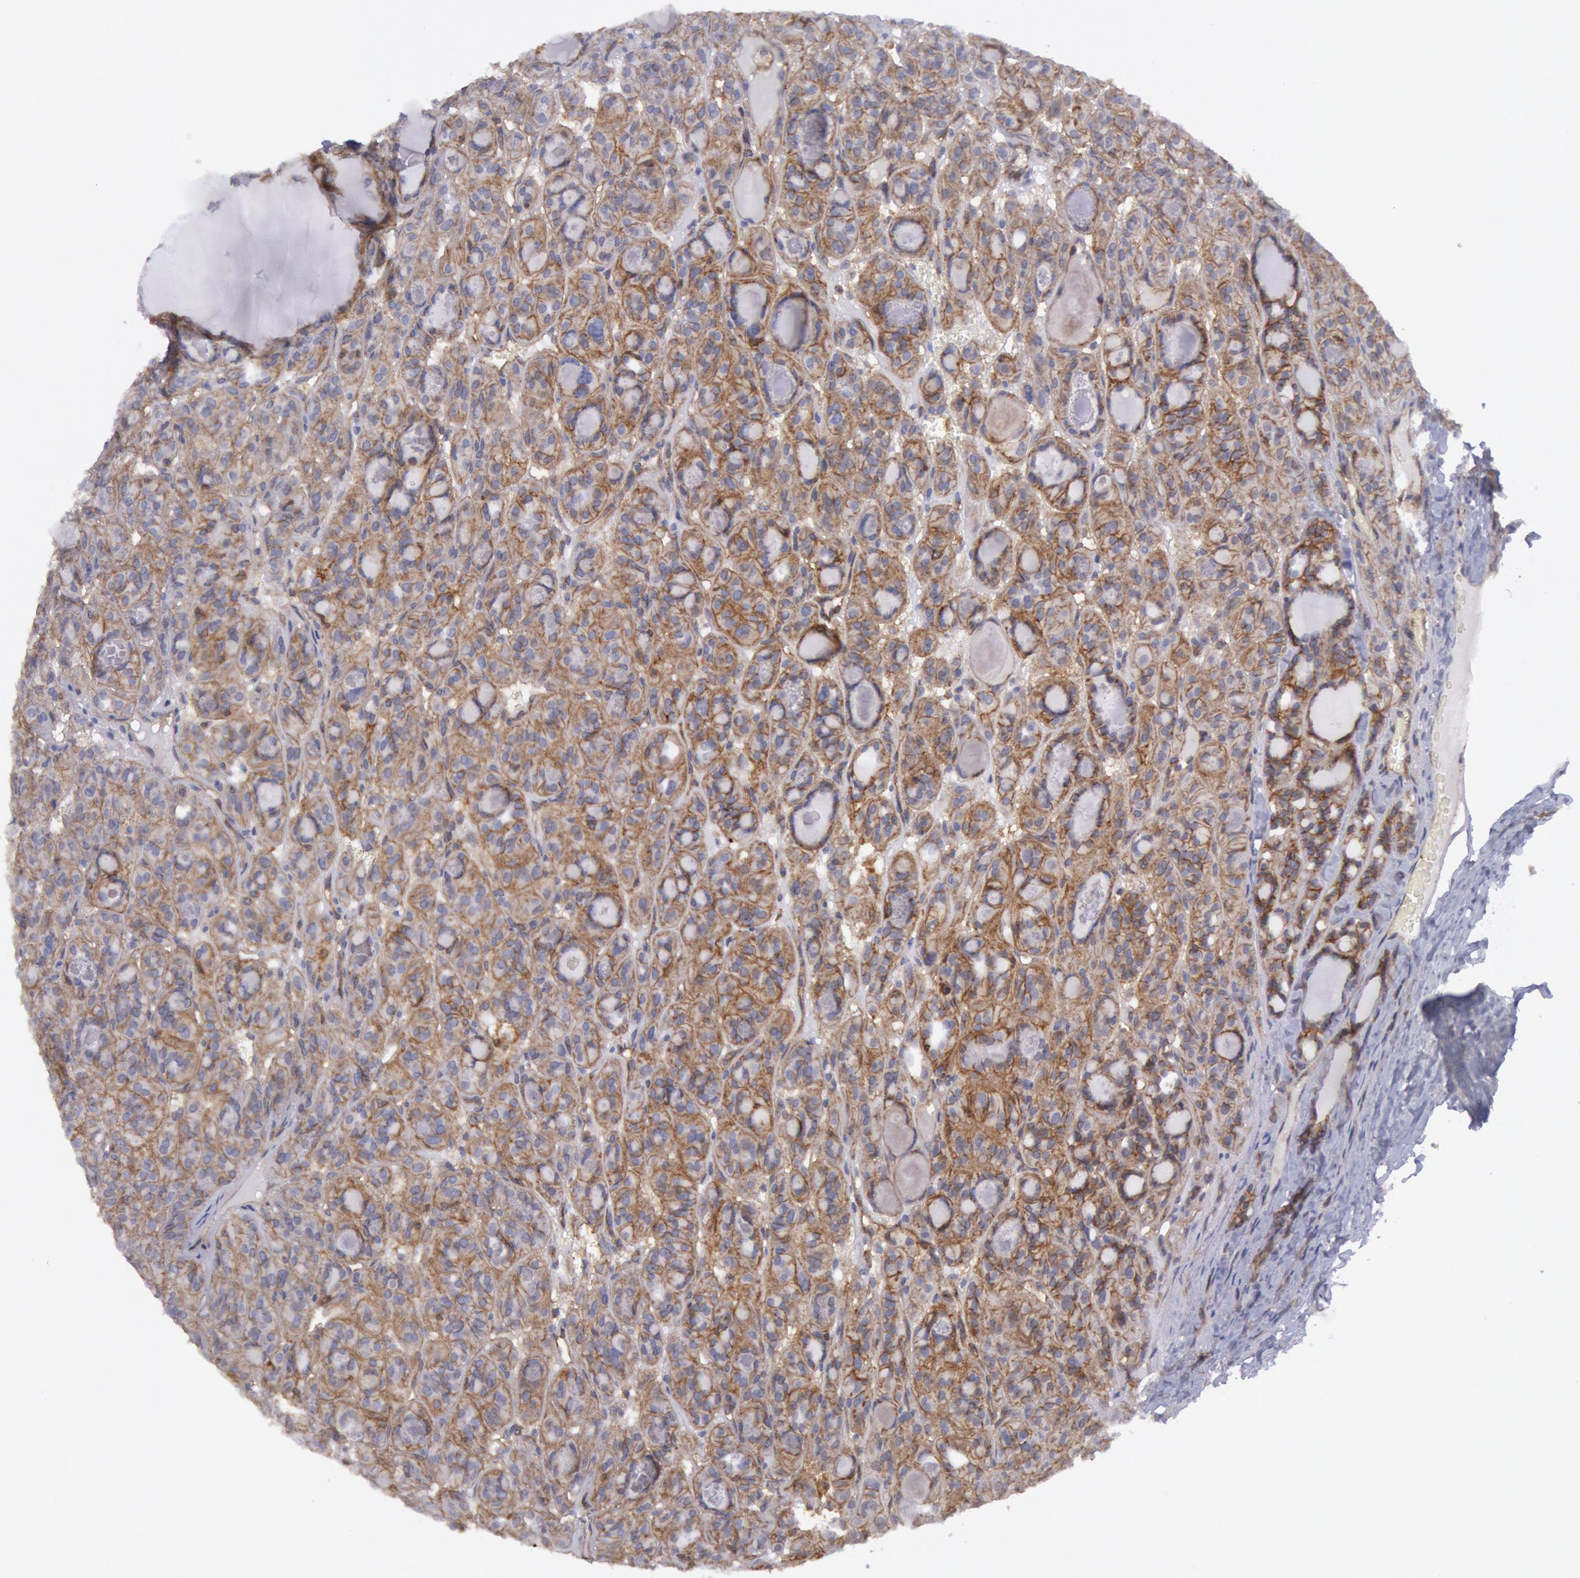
{"staining": {"intensity": "moderate", "quantity": ">75%", "location": "cytoplasmic/membranous"}, "tissue": "thyroid cancer", "cell_type": "Tumor cells", "image_type": "cancer", "snomed": [{"axis": "morphology", "description": "Follicular adenoma carcinoma, NOS"}, {"axis": "topography", "description": "Thyroid gland"}], "caption": "Moderate cytoplasmic/membranous staining is appreciated in approximately >75% of tumor cells in thyroid follicular adenoma carcinoma. (DAB (3,3'-diaminobenzidine) = brown stain, brightfield microscopy at high magnification).", "gene": "STX4", "patient": {"sex": "female", "age": 71}}